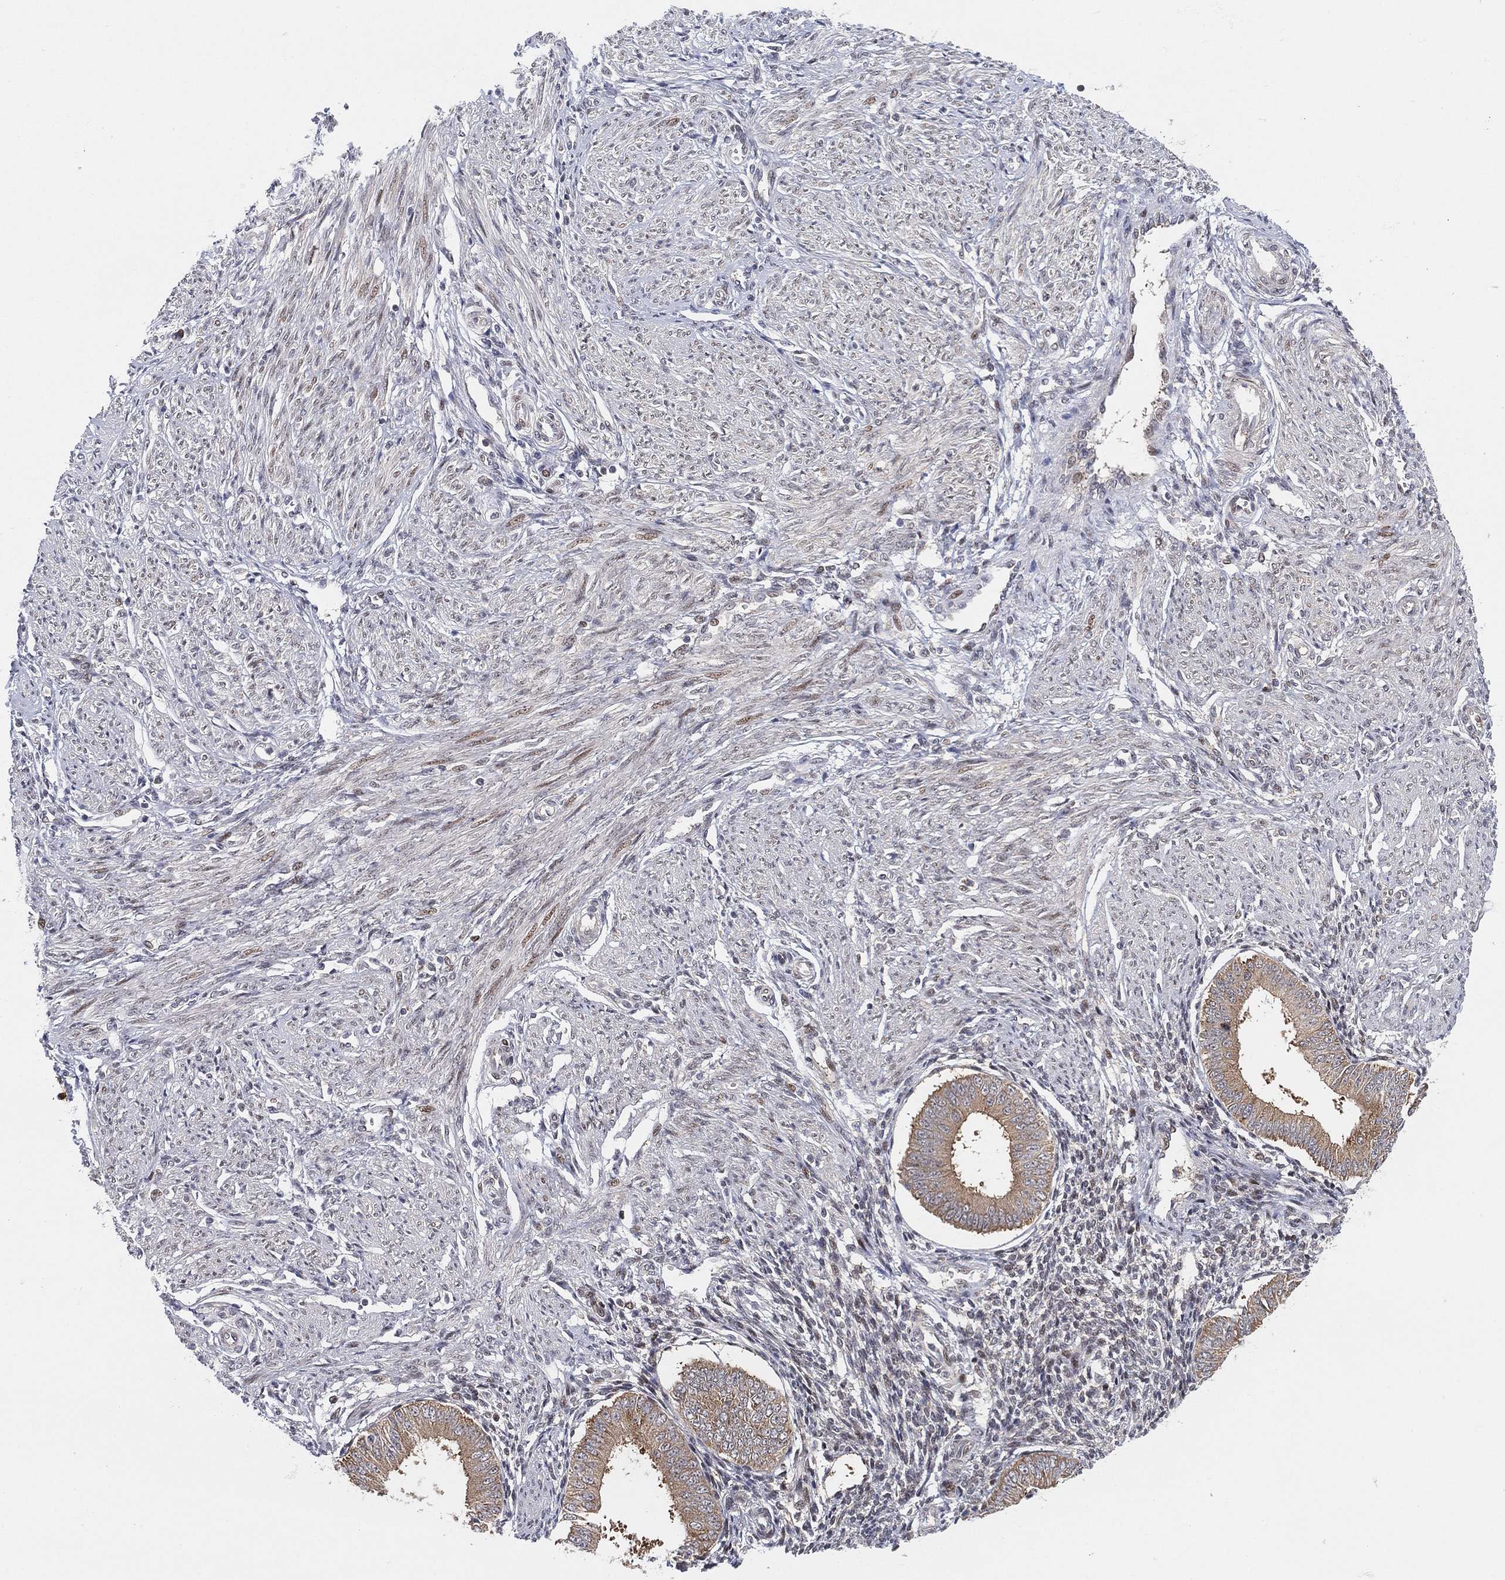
{"staining": {"intensity": "negative", "quantity": "none", "location": "none"}, "tissue": "endometrium", "cell_type": "Cells in endometrial stroma", "image_type": "normal", "snomed": [{"axis": "morphology", "description": "Normal tissue, NOS"}, {"axis": "topography", "description": "Endometrium"}], "caption": "Cells in endometrial stroma show no significant positivity in normal endometrium.", "gene": "TMTC4", "patient": {"sex": "female", "age": 39}}